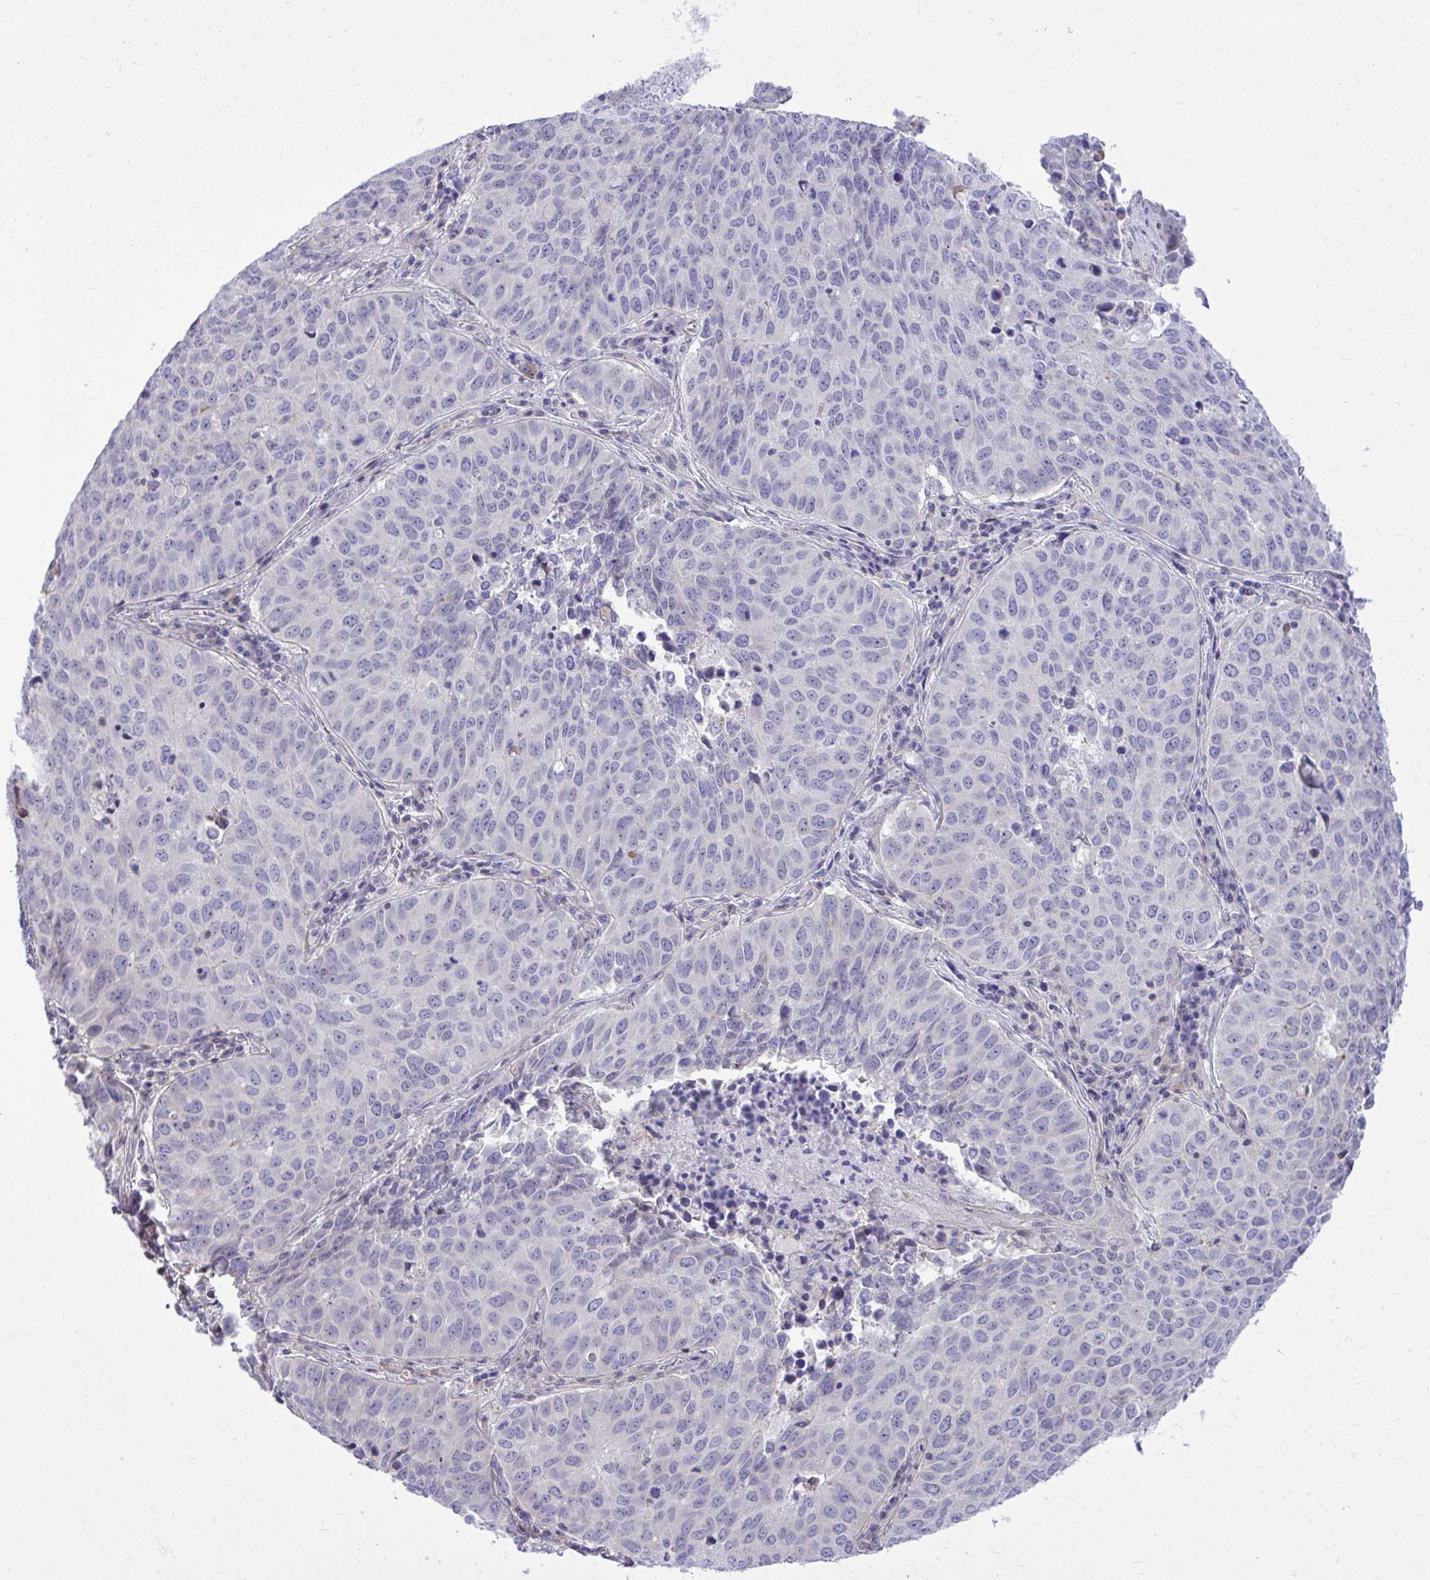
{"staining": {"intensity": "negative", "quantity": "none", "location": "none"}, "tissue": "lung cancer", "cell_type": "Tumor cells", "image_type": "cancer", "snomed": [{"axis": "morphology", "description": "Adenocarcinoma, NOS"}, {"axis": "topography", "description": "Lung"}], "caption": "Tumor cells show no significant staining in lung cancer.", "gene": "GRK4", "patient": {"sex": "female", "age": 50}}